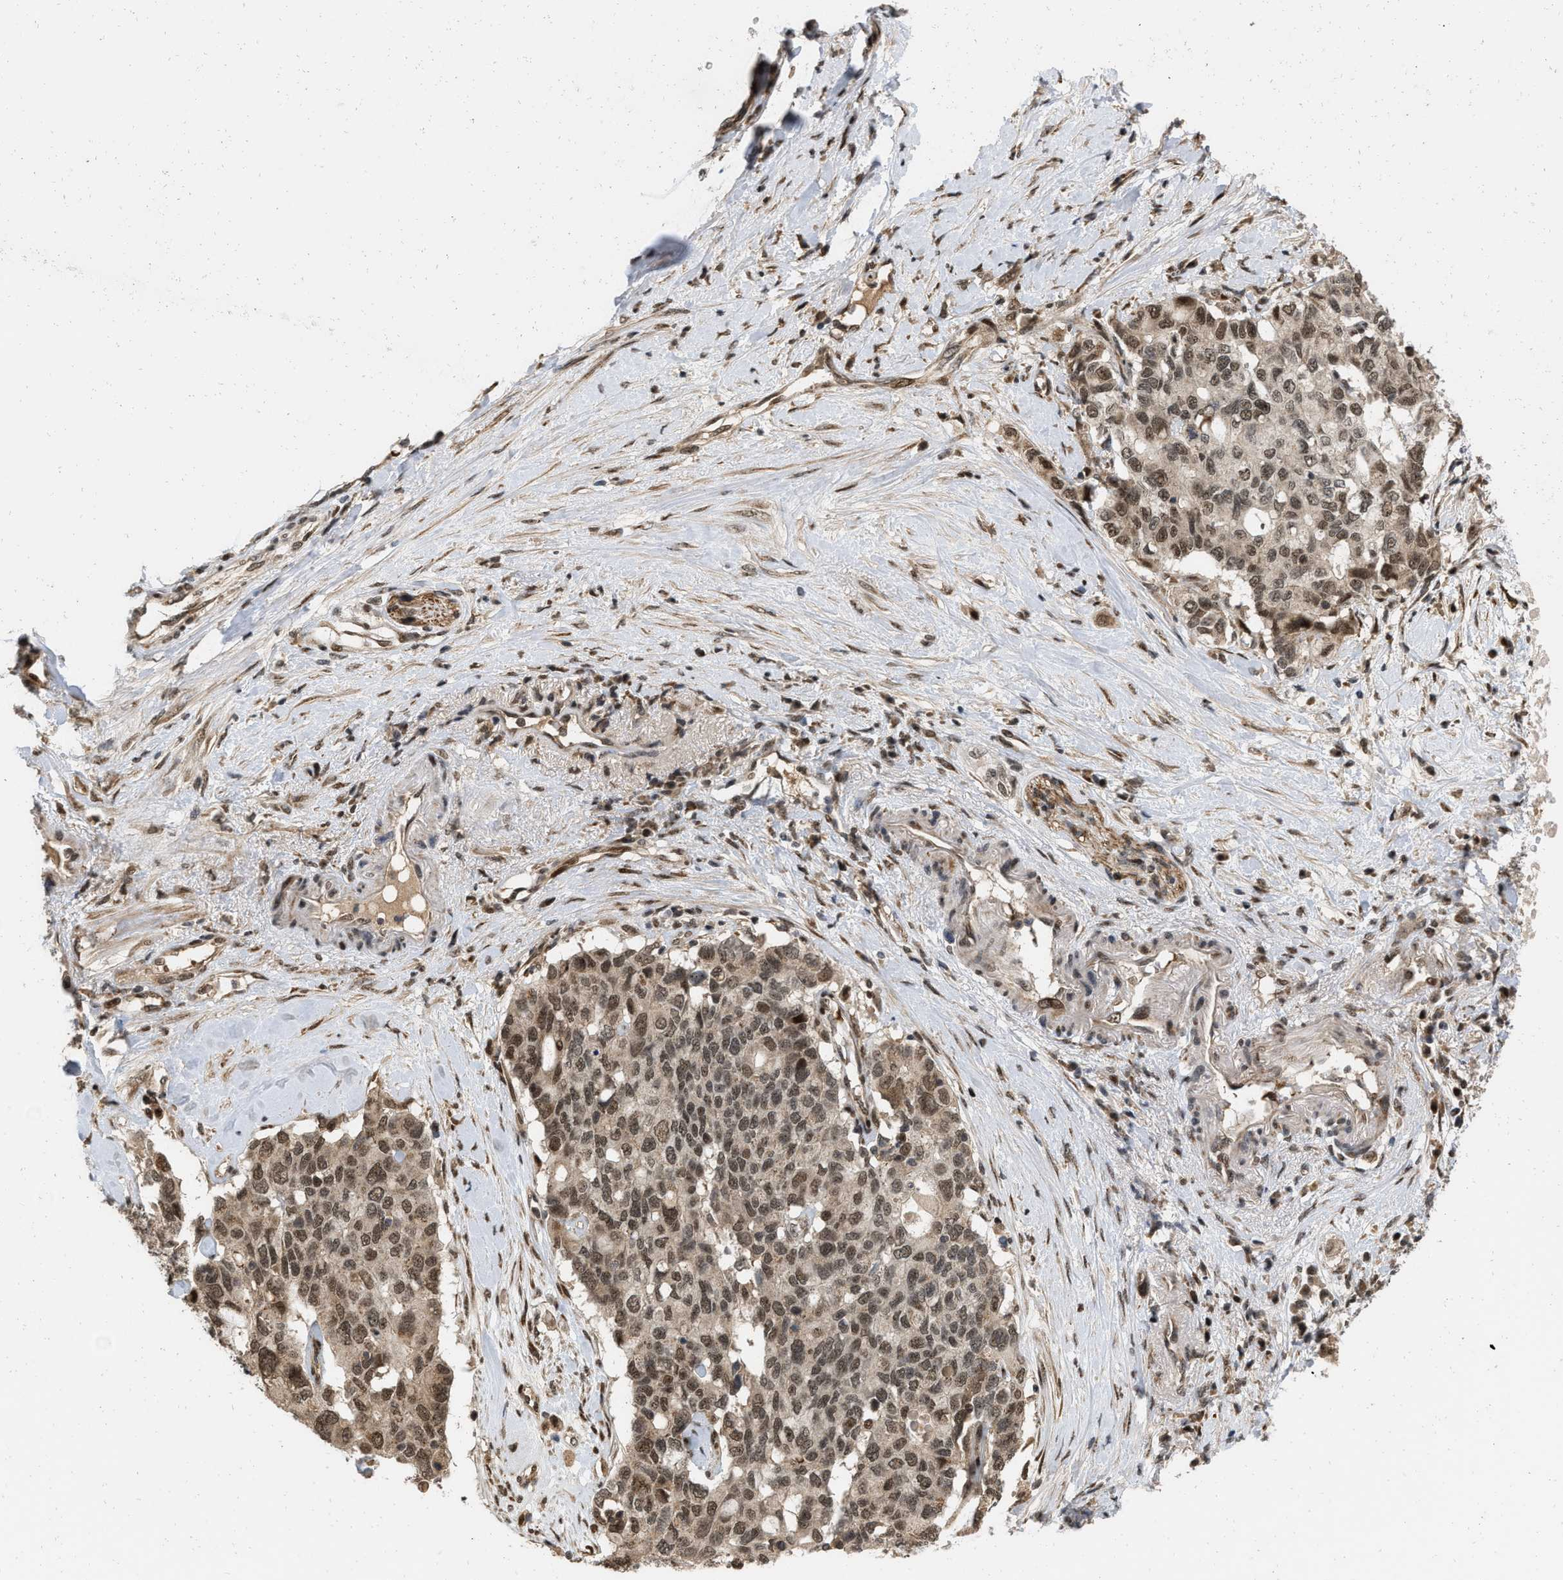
{"staining": {"intensity": "moderate", "quantity": ">75%", "location": "cytoplasmic/membranous,nuclear"}, "tissue": "pancreatic cancer", "cell_type": "Tumor cells", "image_type": "cancer", "snomed": [{"axis": "morphology", "description": "Adenocarcinoma, NOS"}, {"axis": "topography", "description": "Pancreas"}], "caption": "The histopathology image shows staining of pancreatic adenocarcinoma, revealing moderate cytoplasmic/membranous and nuclear protein staining (brown color) within tumor cells. (DAB (3,3'-diaminobenzidine) = brown stain, brightfield microscopy at high magnification).", "gene": "ANKRD11", "patient": {"sex": "female", "age": 56}}